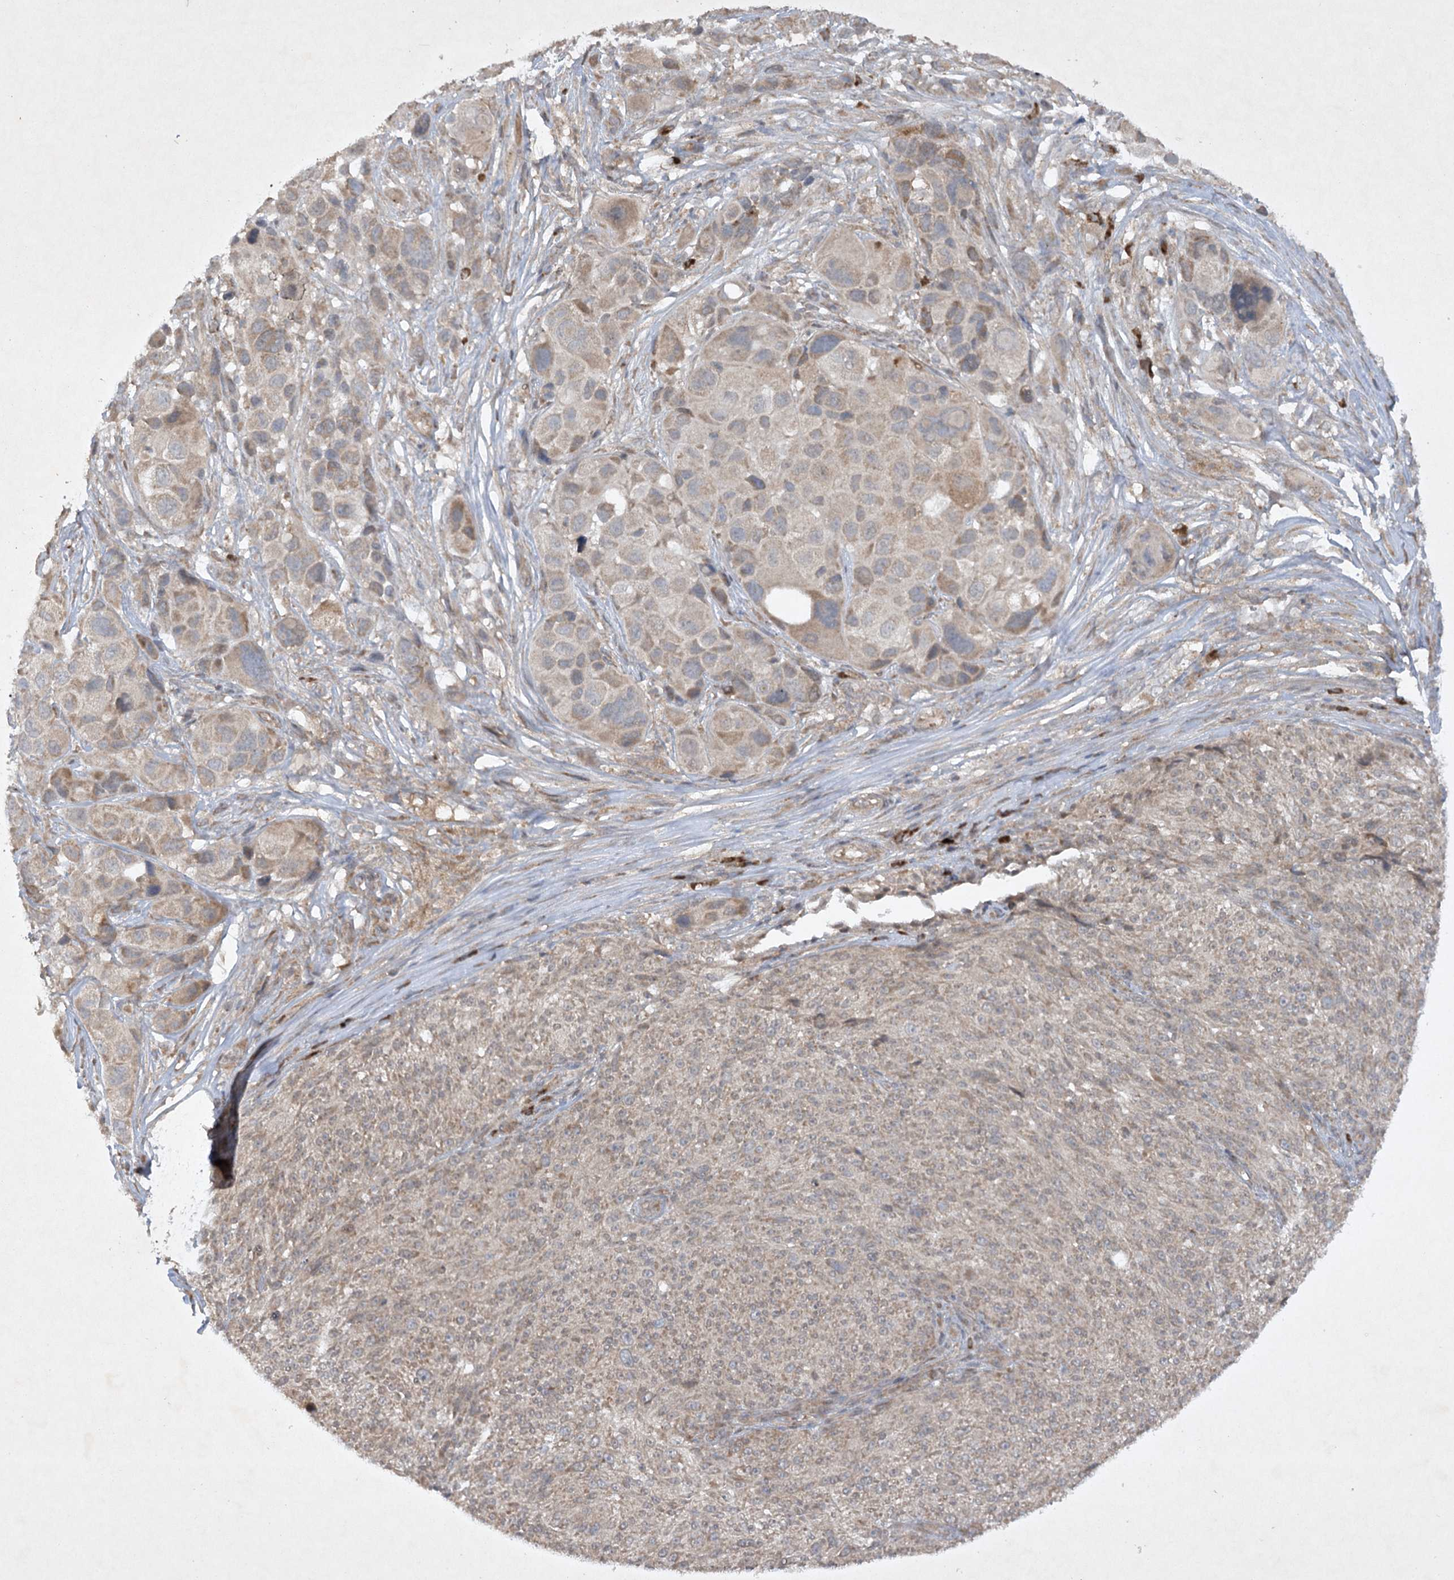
{"staining": {"intensity": "weak", "quantity": "25%-75%", "location": "cytoplasmic/membranous"}, "tissue": "melanoma", "cell_type": "Tumor cells", "image_type": "cancer", "snomed": [{"axis": "morphology", "description": "Malignant melanoma, NOS"}, {"axis": "topography", "description": "Skin of trunk"}], "caption": "Protein staining of melanoma tissue demonstrates weak cytoplasmic/membranous expression in about 25%-75% of tumor cells.", "gene": "TRAF3IP1", "patient": {"sex": "male", "age": 71}}